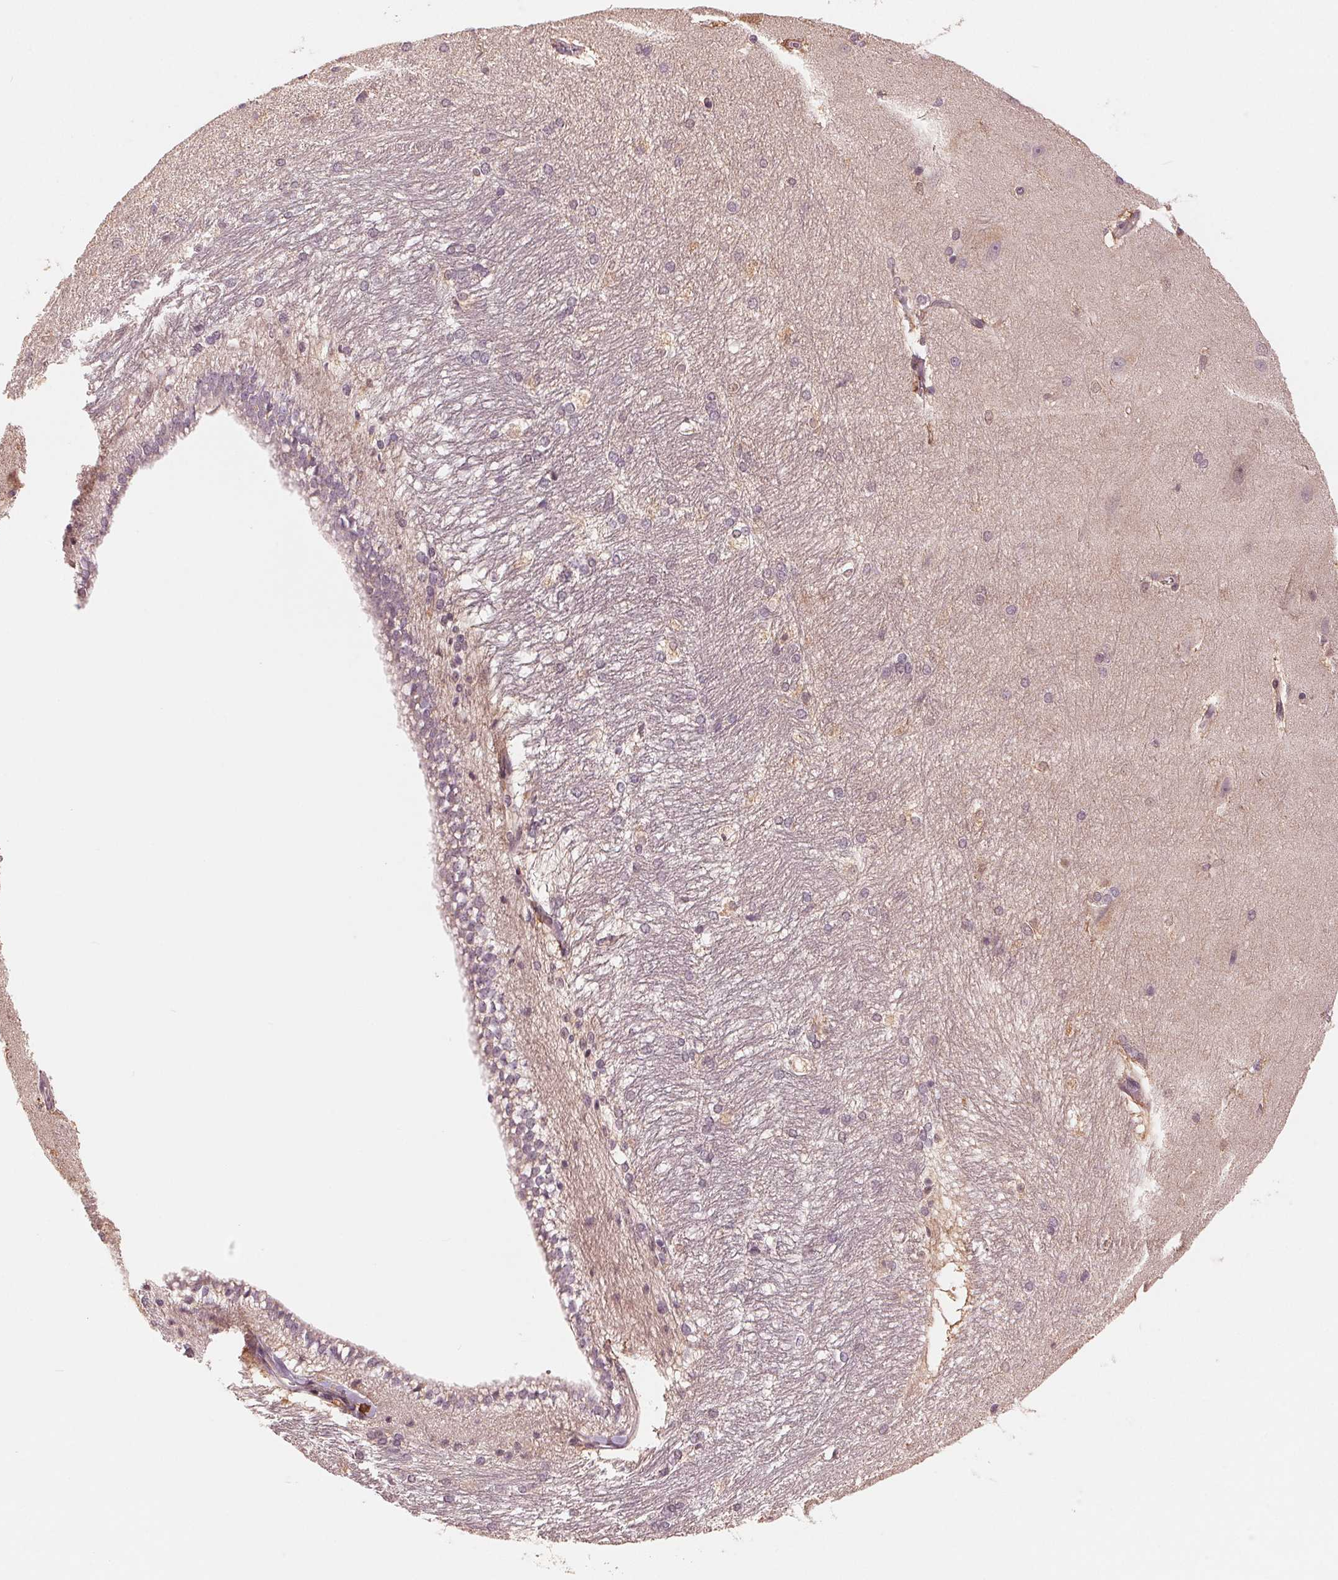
{"staining": {"intensity": "weak", "quantity": "<25%", "location": "cytoplasmic/membranous"}, "tissue": "hippocampus", "cell_type": "Glial cells", "image_type": "normal", "snomed": [{"axis": "morphology", "description": "Normal tissue, NOS"}, {"axis": "topography", "description": "Cerebral cortex"}, {"axis": "topography", "description": "Hippocampus"}], "caption": "IHC histopathology image of benign hippocampus stained for a protein (brown), which demonstrates no staining in glial cells.", "gene": "IL9R", "patient": {"sex": "female", "age": 19}}